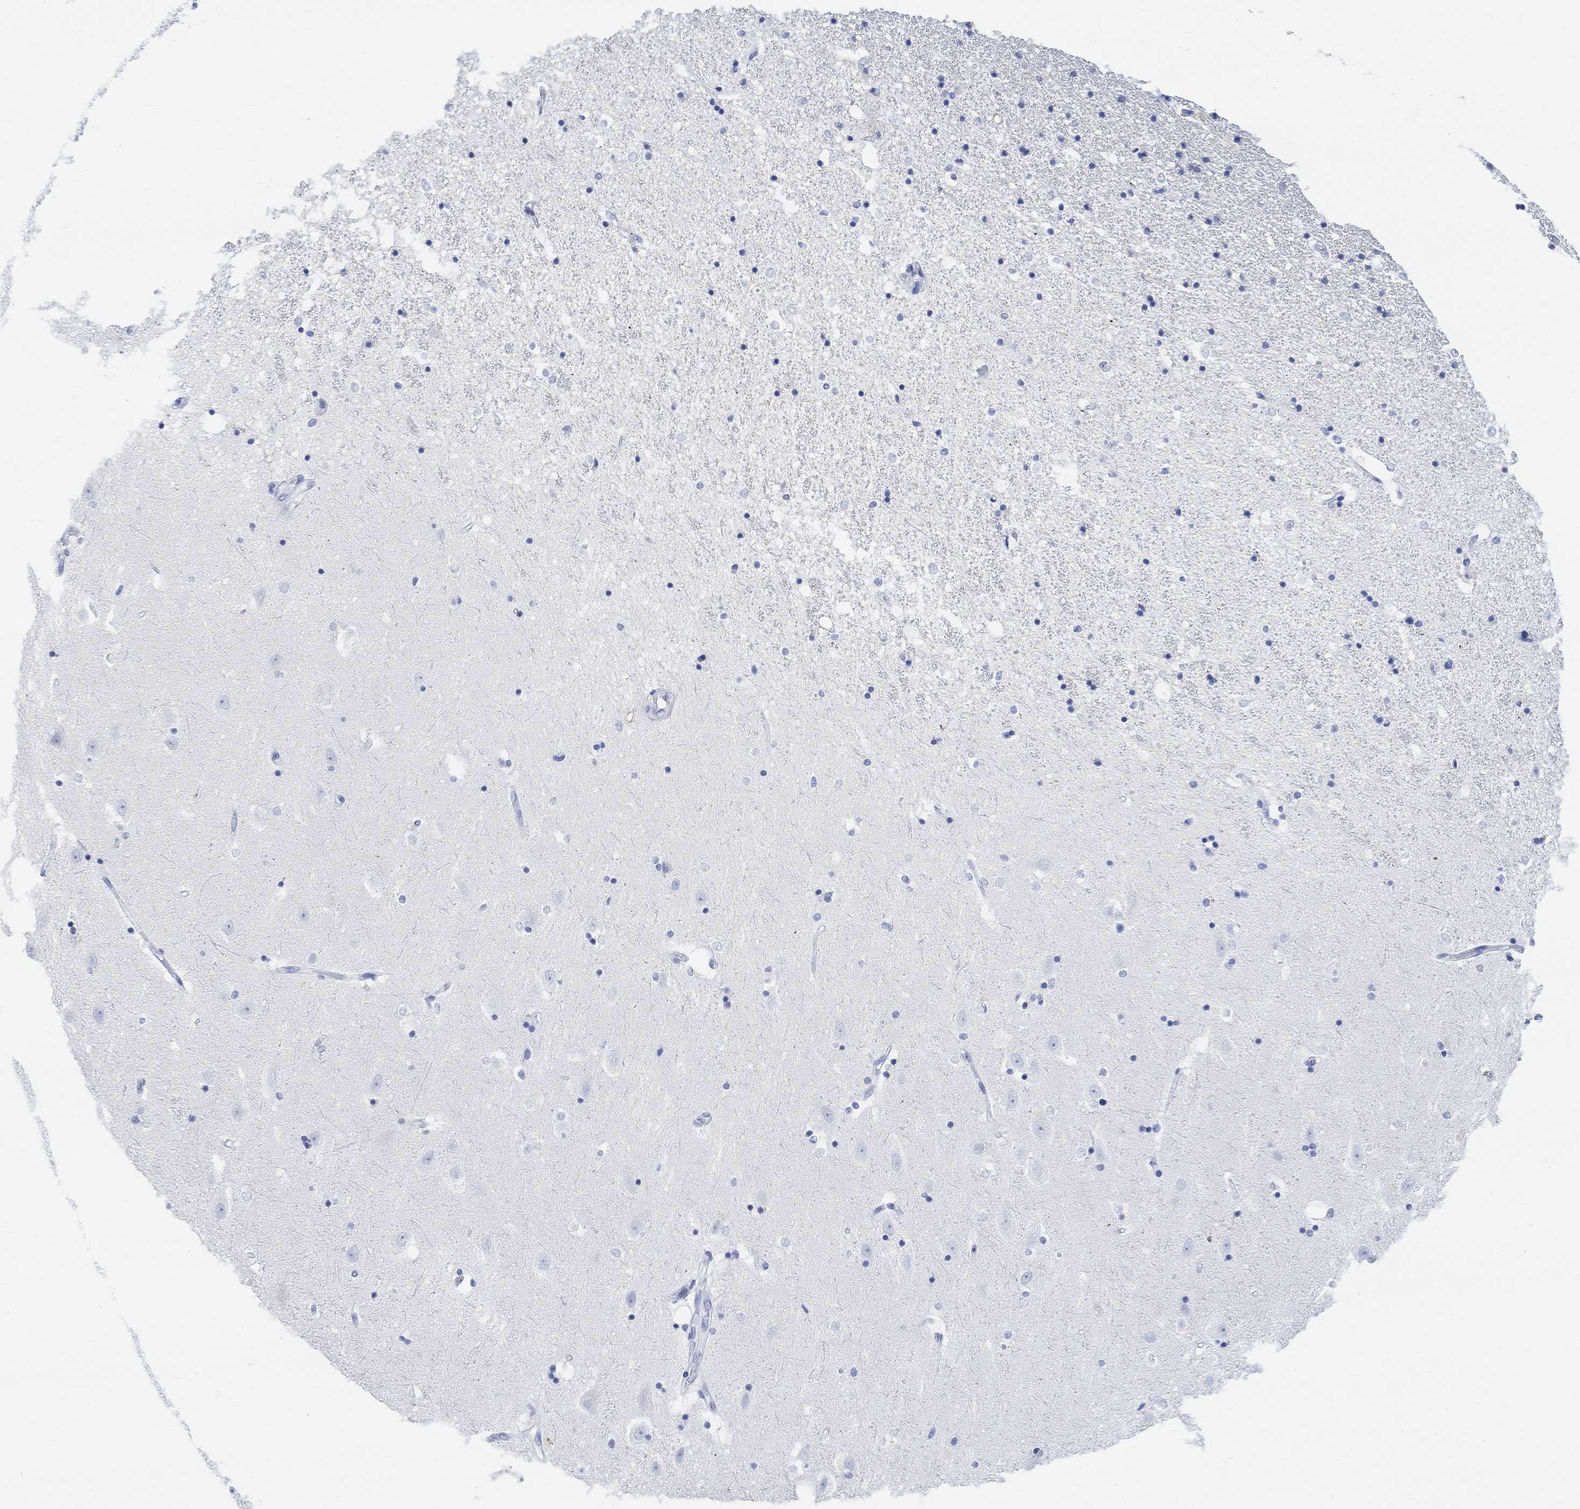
{"staining": {"intensity": "negative", "quantity": "none", "location": "none"}, "tissue": "hippocampus", "cell_type": "Glial cells", "image_type": "normal", "snomed": [{"axis": "morphology", "description": "Normal tissue, NOS"}, {"axis": "topography", "description": "Hippocampus"}], "caption": "Immunohistochemistry histopathology image of normal human hippocampus stained for a protein (brown), which exhibits no positivity in glial cells.", "gene": "ENO4", "patient": {"sex": "male", "age": 49}}